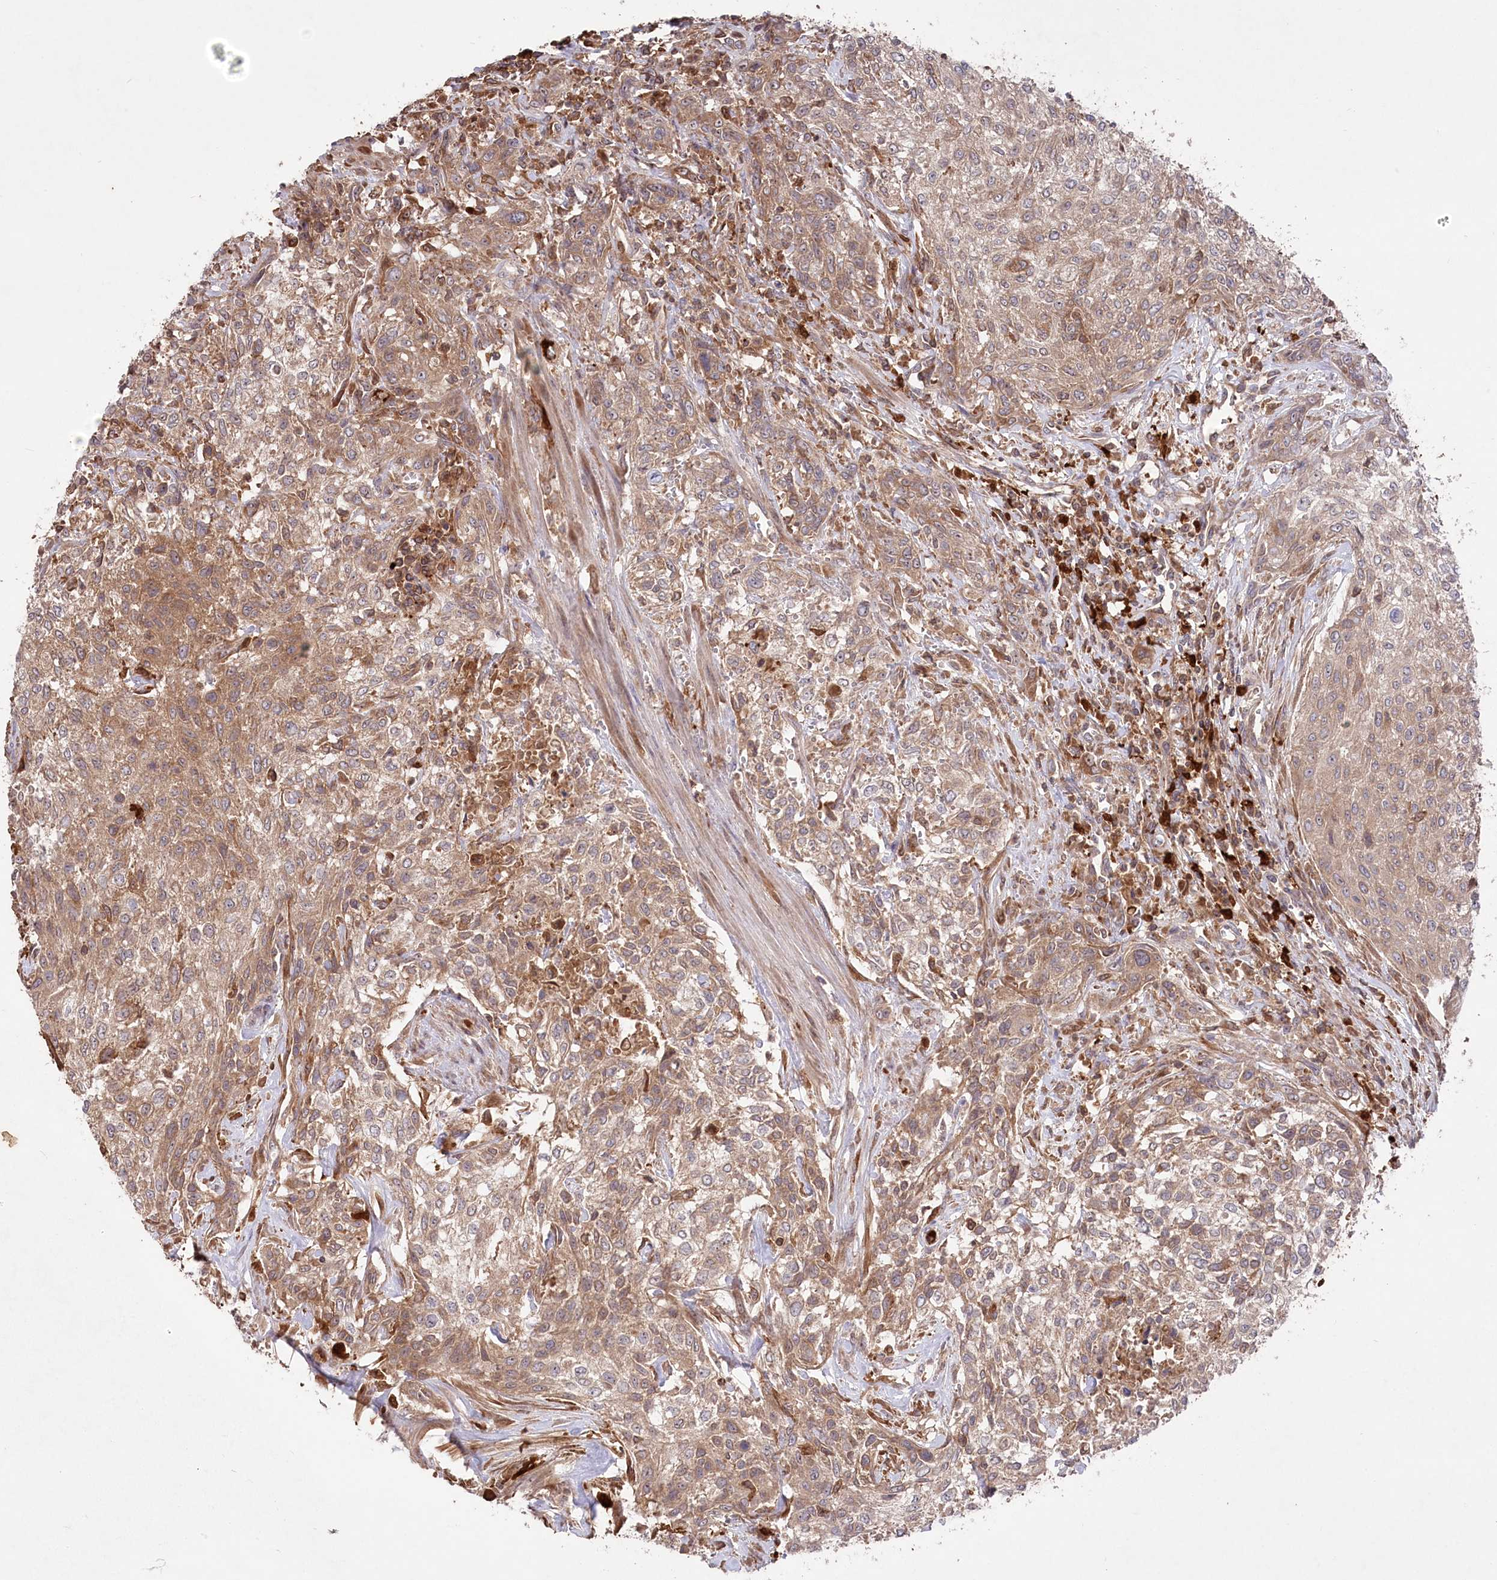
{"staining": {"intensity": "moderate", "quantity": ">75%", "location": "cytoplasmic/membranous"}, "tissue": "urothelial cancer", "cell_type": "Tumor cells", "image_type": "cancer", "snomed": [{"axis": "morphology", "description": "Normal tissue, NOS"}, {"axis": "morphology", "description": "Urothelial carcinoma, NOS"}, {"axis": "topography", "description": "Urinary bladder"}, {"axis": "topography", "description": "Peripheral nerve tissue"}], "caption": "IHC of human urothelial cancer displays medium levels of moderate cytoplasmic/membranous staining in approximately >75% of tumor cells. (IHC, brightfield microscopy, high magnification).", "gene": "PPP1R21", "patient": {"sex": "male", "age": 35}}